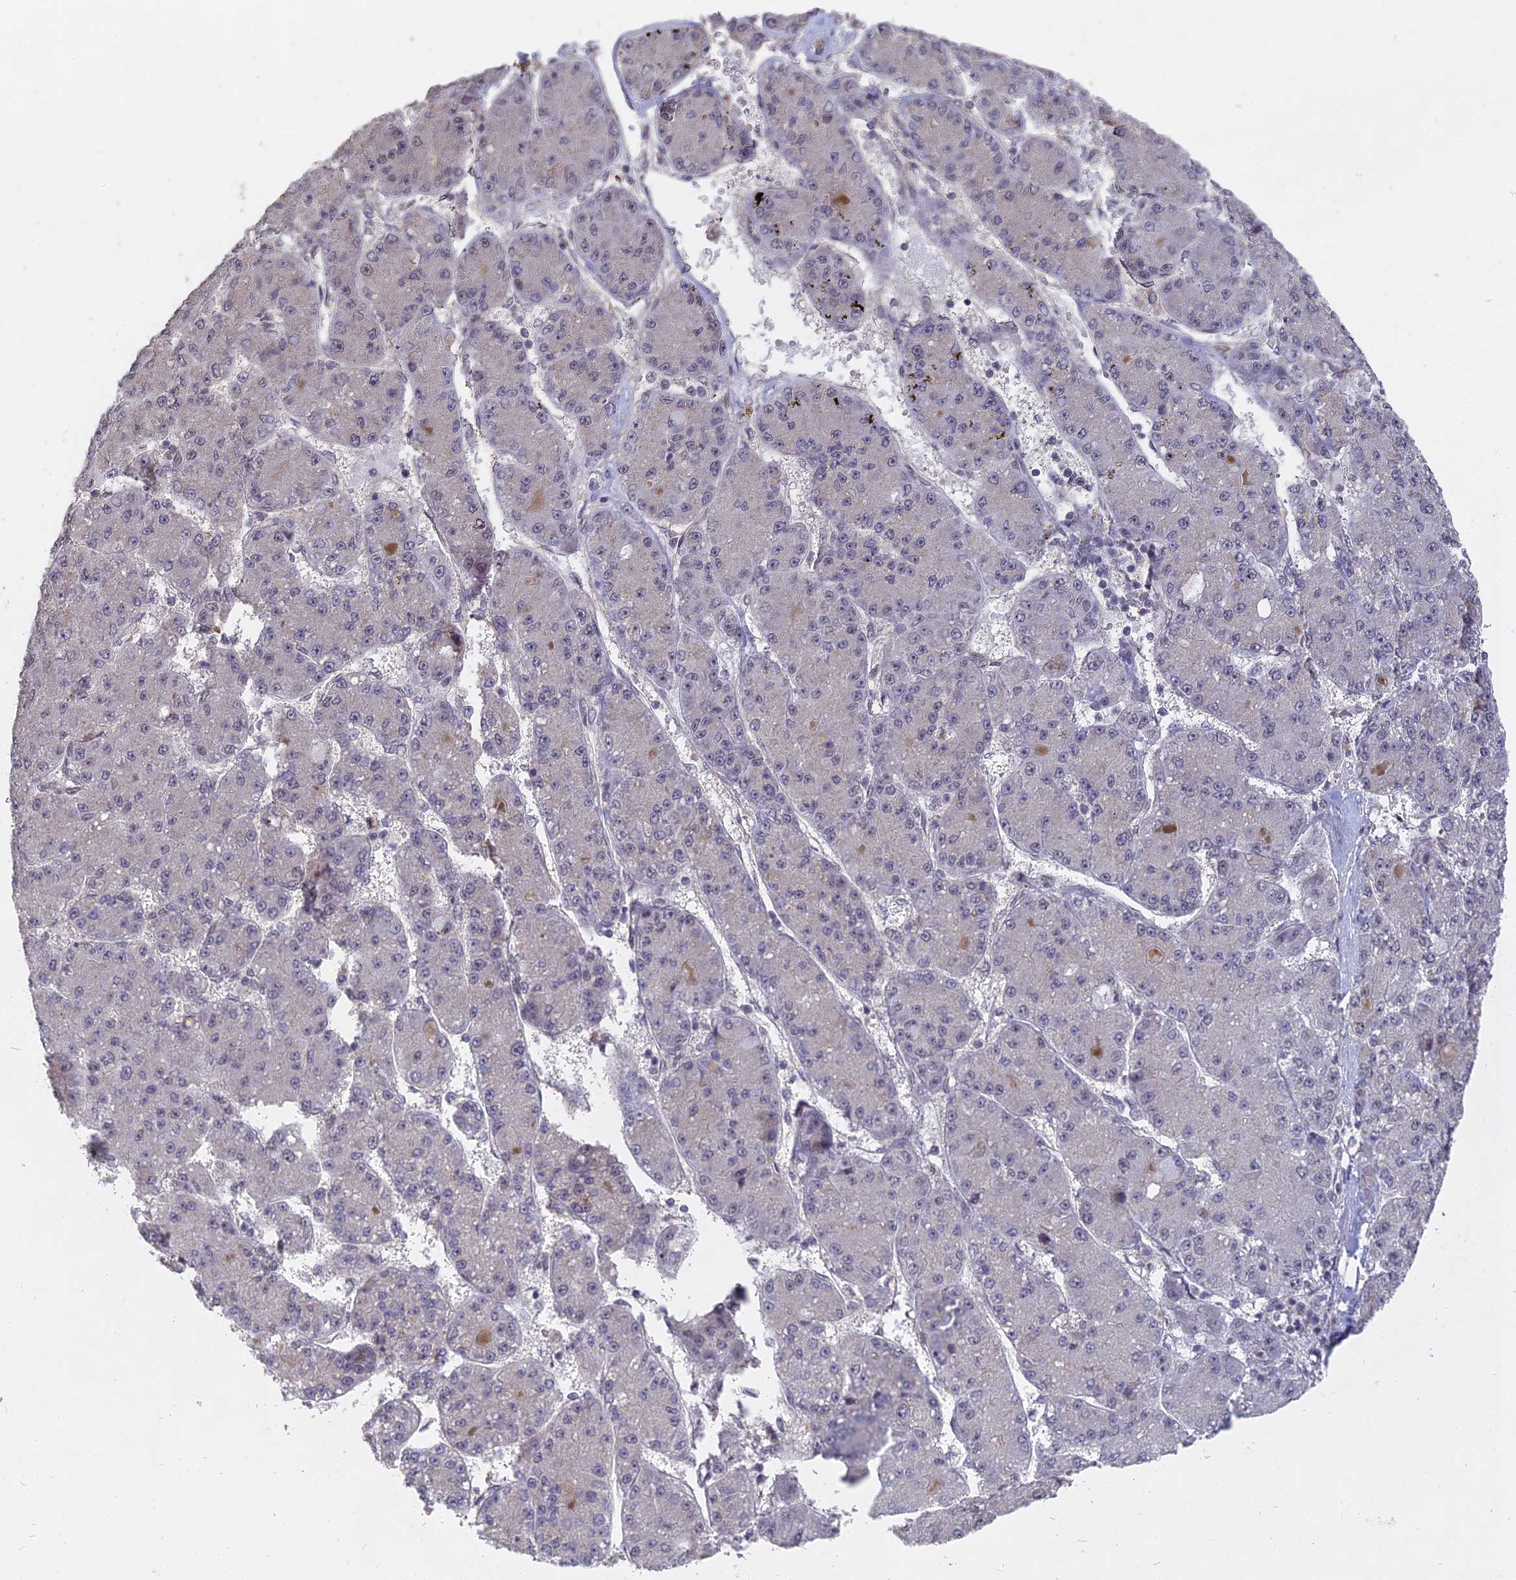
{"staining": {"intensity": "negative", "quantity": "none", "location": "none"}, "tissue": "liver cancer", "cell_type": "Tumor cells", "image_type": "cancer", "snomed": [{"axis": "morphology", "description": "Carcinoma, Hepatocellular, NOS"}, {"axis": "topography", "description": "Liver"}], "caption": "A high-resolution photomicrograph shows immunohistochemistry (IHC) staining of liver cancer (hepatocellular carcinoma), which displays no significant expression in tumor cells.", "gene": "NR1H3", "patient": {"sex": "male", "age": 67}}